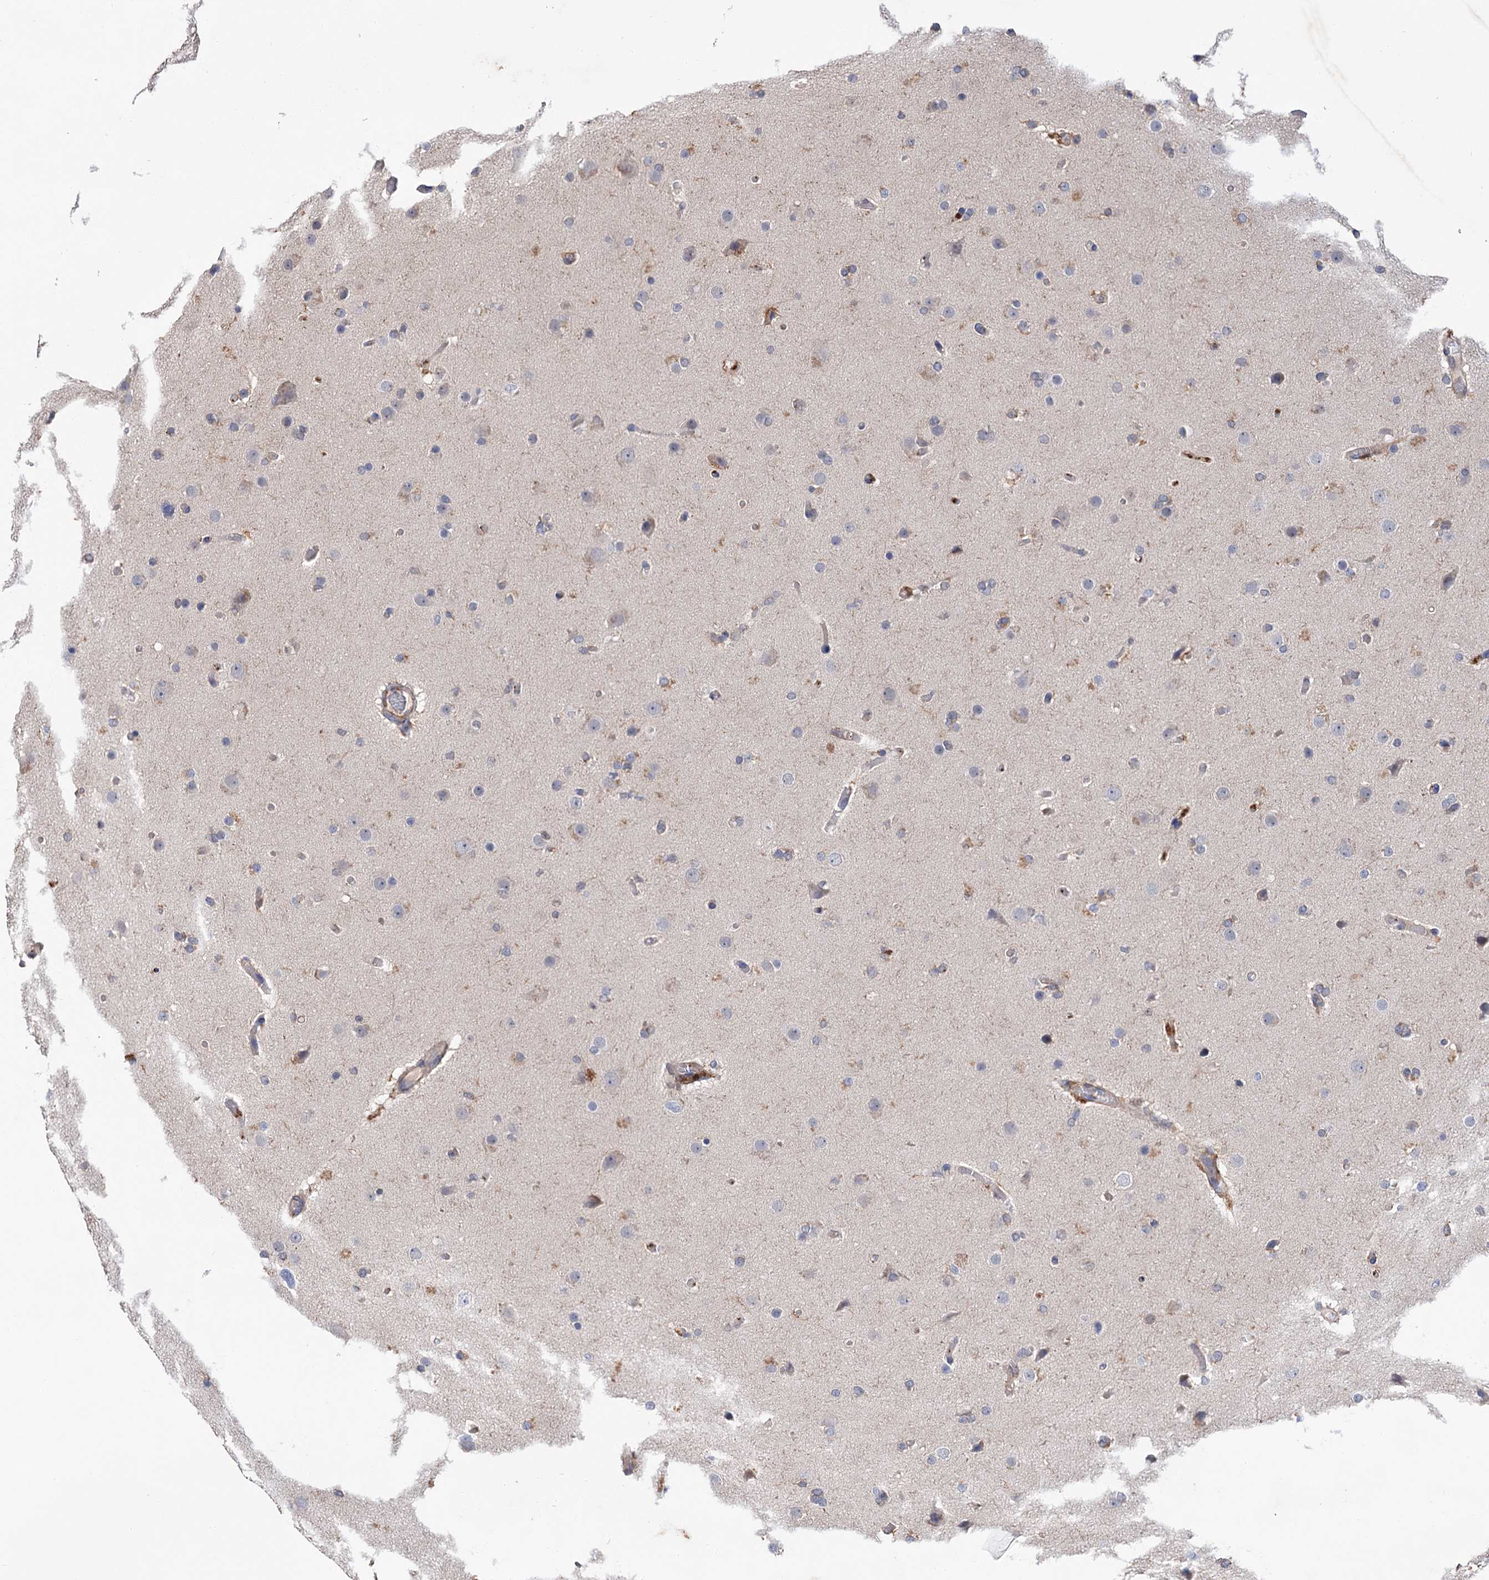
{"staining": {"intensity": "negative", "quantity": "none", "location": "none"}, "tissue": "glioma", "cell_type": "Tumor cells", "image_type": "cancer", "snomed": [{"axis": "morphology", "description": "Glioma, malignant, High grade"}, {"axis": "topography", "description": "Cerebral cortex"}], "caption": "Malignant glioma (high-grade) was stained to show a protein in brown. There is no significant expression in tumor cells.", "gene": "TMTC3", "patient": {"sex": "female", "age": 36}}